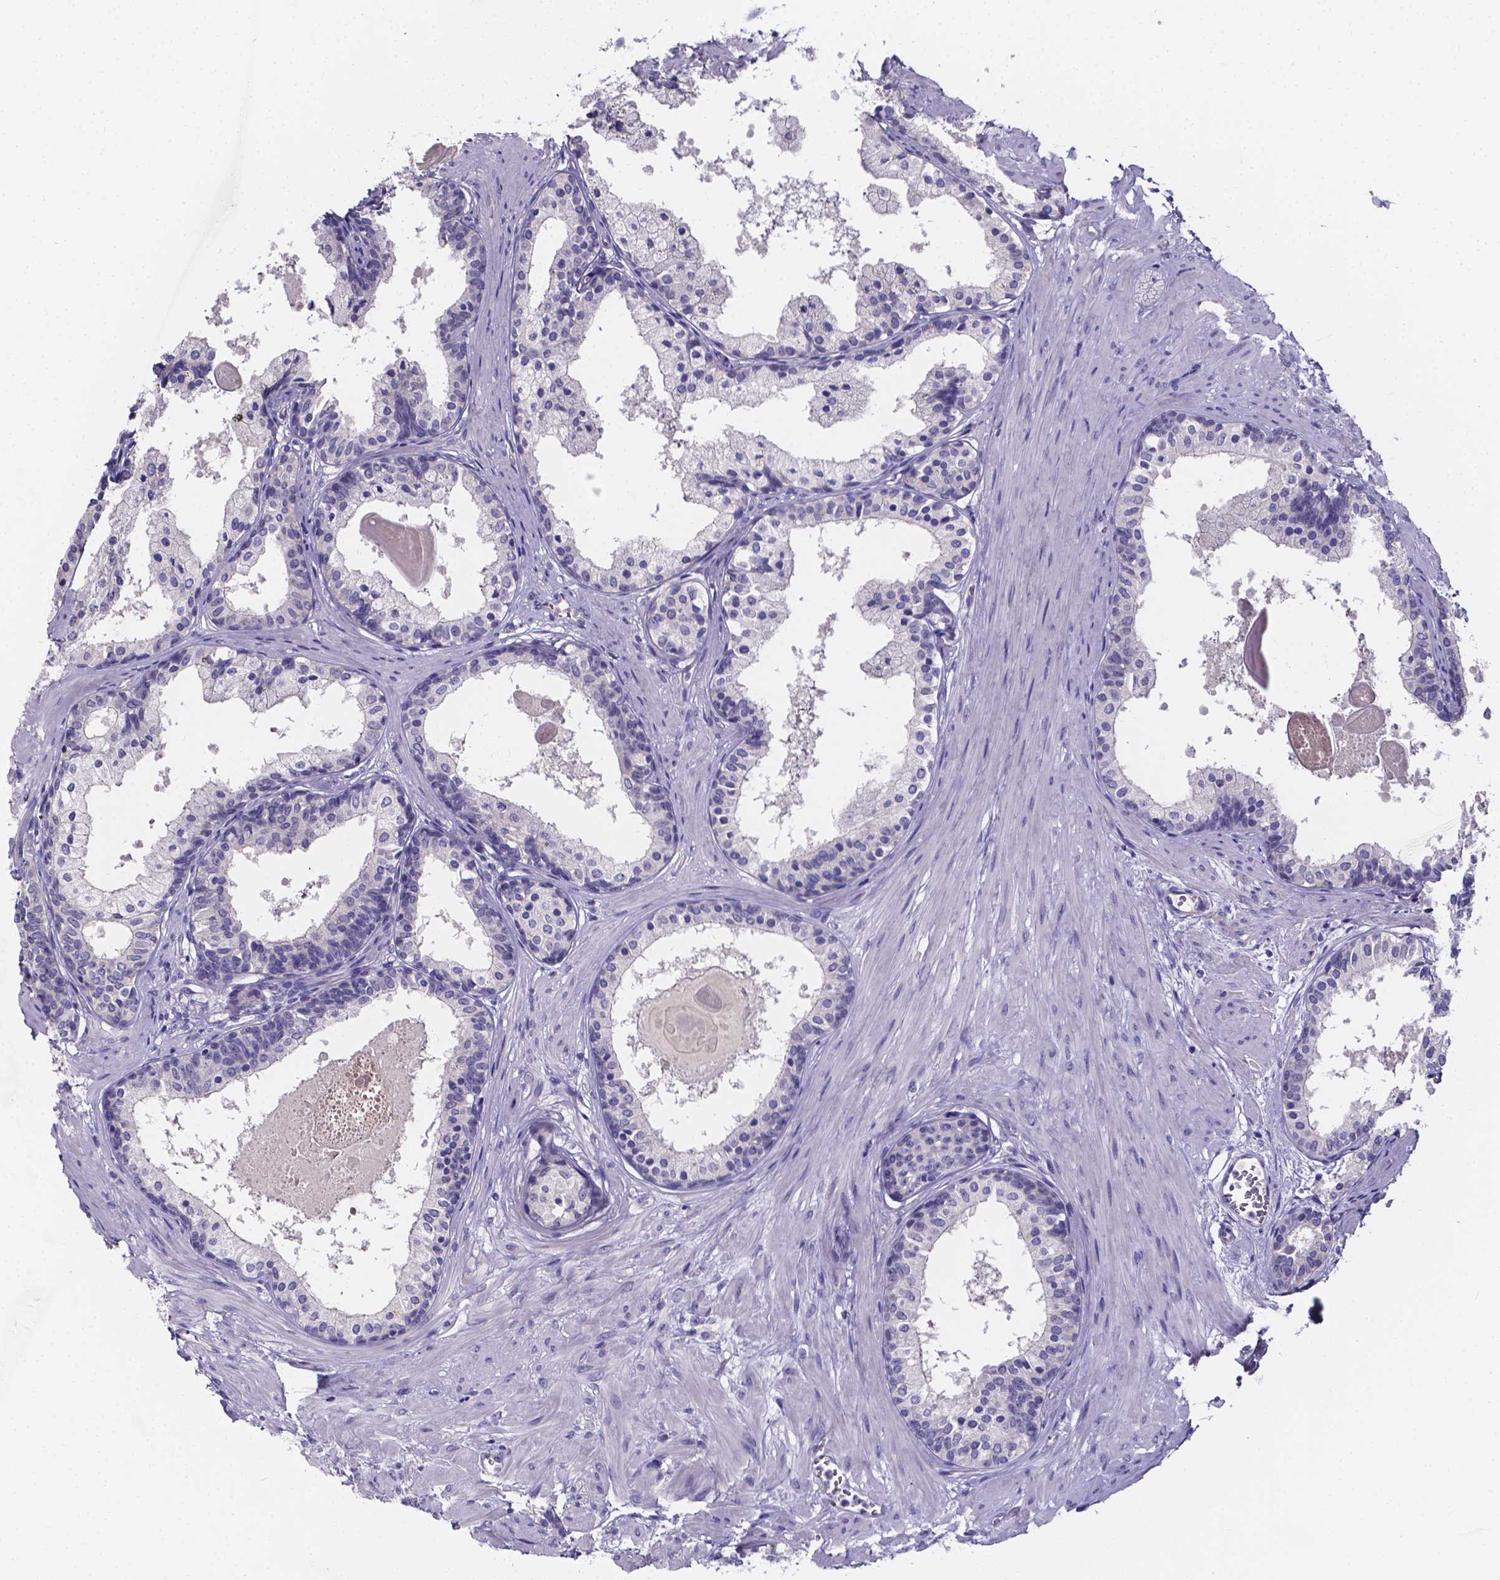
{"staining": {"intensity": "negative", "quantity": "none", "location": "none"}, "tissue": "prostate", "cell_type": "Glandular cells", "image_type": "normal", "snomed": [{"axis": "morphology", "description": "Normal tissue, NOS"}, {"axis": "topography", "description": "Prostate"}], "caption": "Glandular cells are negative for protein expression in normal human prostate.", "gene": "CACNG8", "patient": {"sex": "male", "age": 61}}